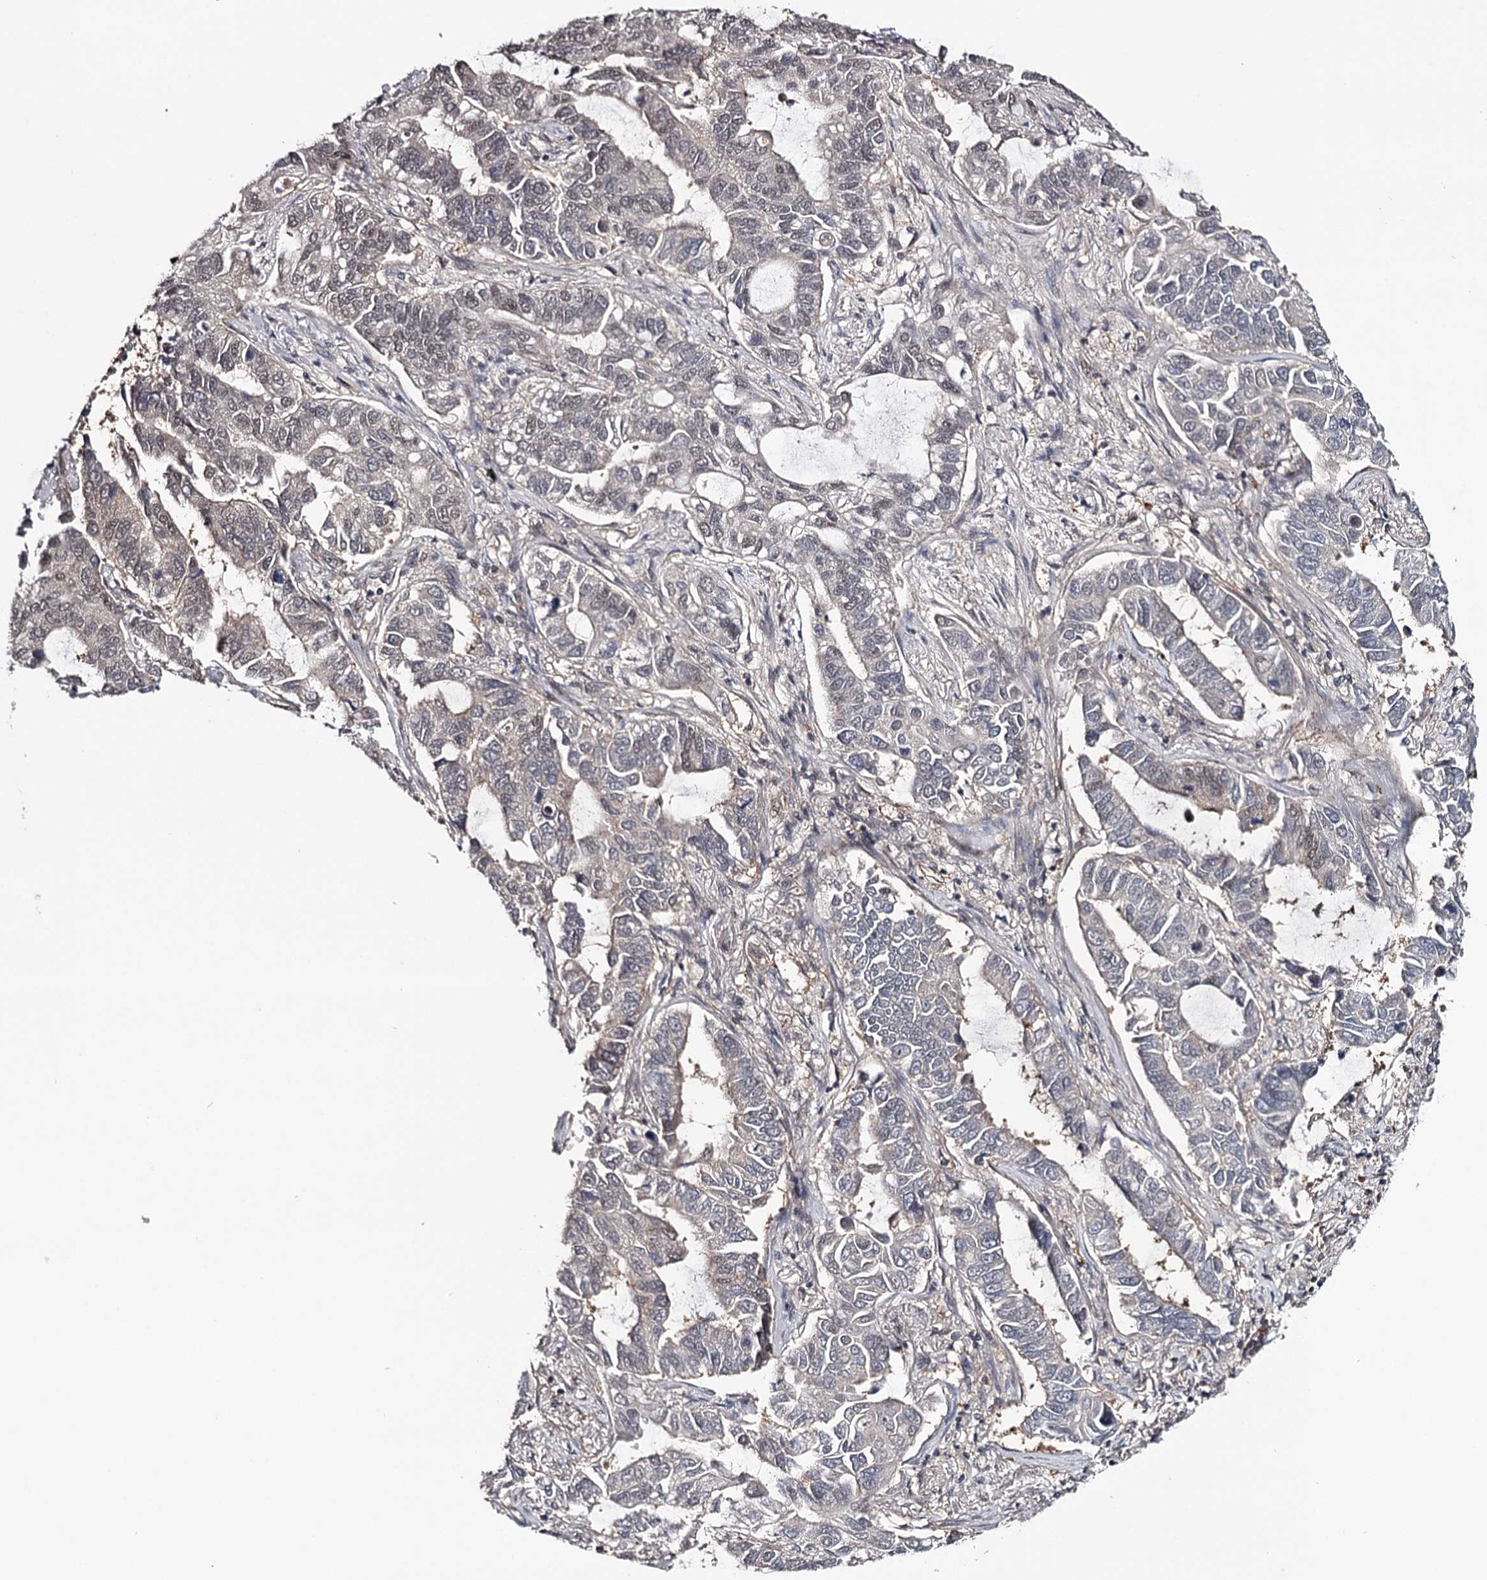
{"staining": {"intensity": "weak", "quantity": "<25%", "location": "nuclear"}, "tissue": "lung cancer", "cell_type": "Tumor cells", "image_type": "cancer", "snomed": [{"axis": "morphology", "description": "Adenocarcinoma, NOS"}, {"axis": "topography", "description": "Lung"}], "caption": "Adenocarcinoma (lung) was stained to show a protein in brown. There is no significant staining in tumor cells.", "gene": "GTSF1", "patient": {"sex": "male", "age": 64}}